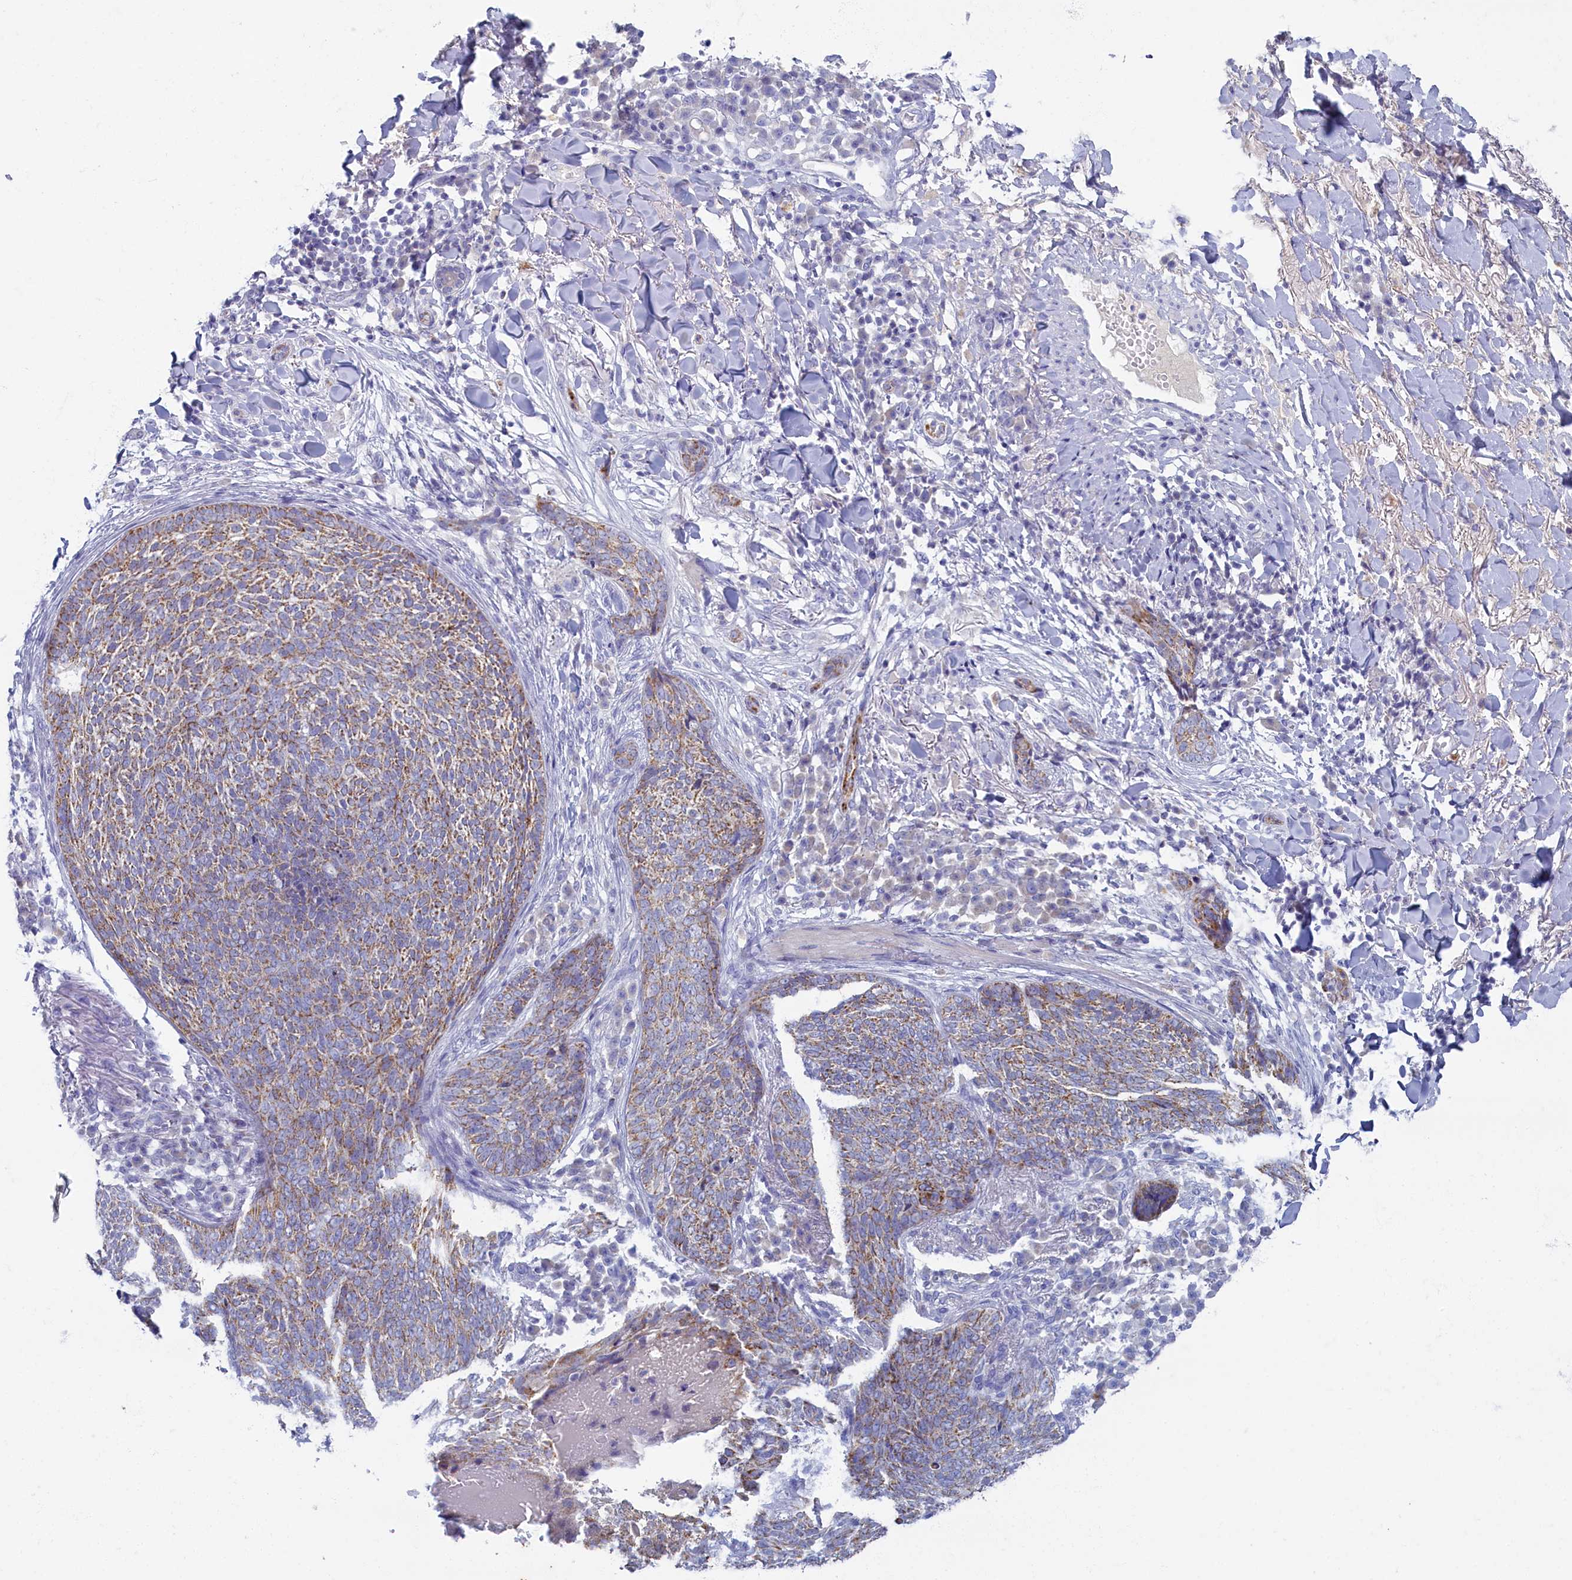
{"staining": {"intensity": "moderate", "quantity": "25%-75%", "location": "cytoplasmic/membranous"}, "tissue": "skin cancer", "cell_type": "Tumor cells", "image_type": "cancer", "snomed": [{"axis": "morphology", "description": "Basal cell carcinoma"}, {"axis": "topography", "description": "Skin"}], "caption": "Approximately 25%-75% of tumor cells in human basal cell carcinoma (skin) demonstrate moderate cytoplasmic/membranous protein staining as visualized by brown immunohistochemical staining.", "gene": "OCIAD2", "patient": {"sex": "male", "age": 85}}